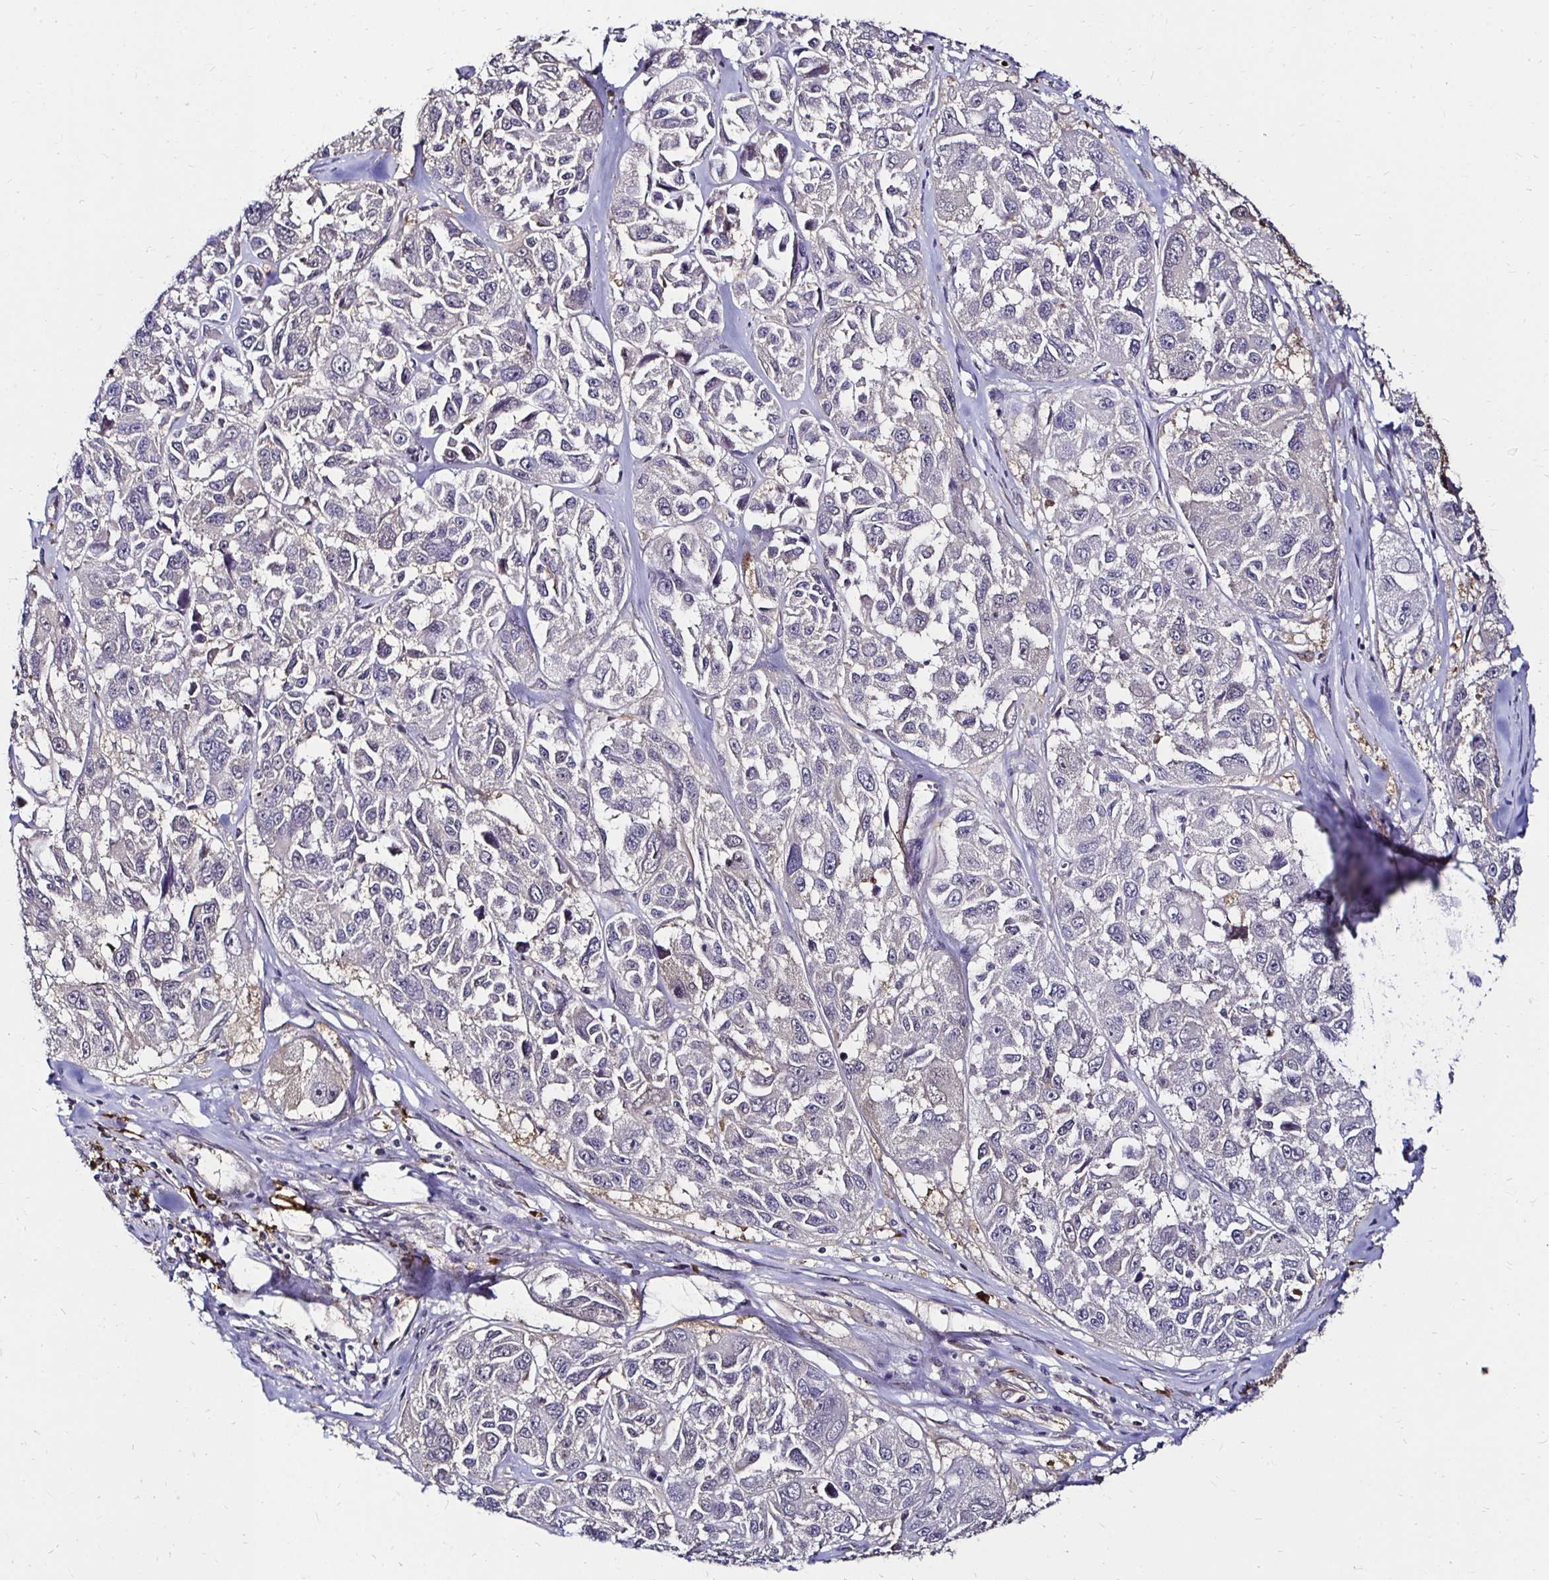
{"staining": {"intensity": "moderate", "quantity": "<25%", "location": "cytoplasmic/membranous,nuclear"}, "tissue": "melanoma", "cell_type": "Tumor cells", "image_type": "cancer", "snomed": [{"axis": "morphology", "description": "Malignant melanoma, NOS"}, {"axis": "topography", "description": "Skin"}], "caption": "A micrograph of melanoma stained for a protein displays moderate cytoplasmic/membranous and nuclear brown staining in tumor cells.", "gene": "TXN", "patient": {"sex": "female", "age": 66}}